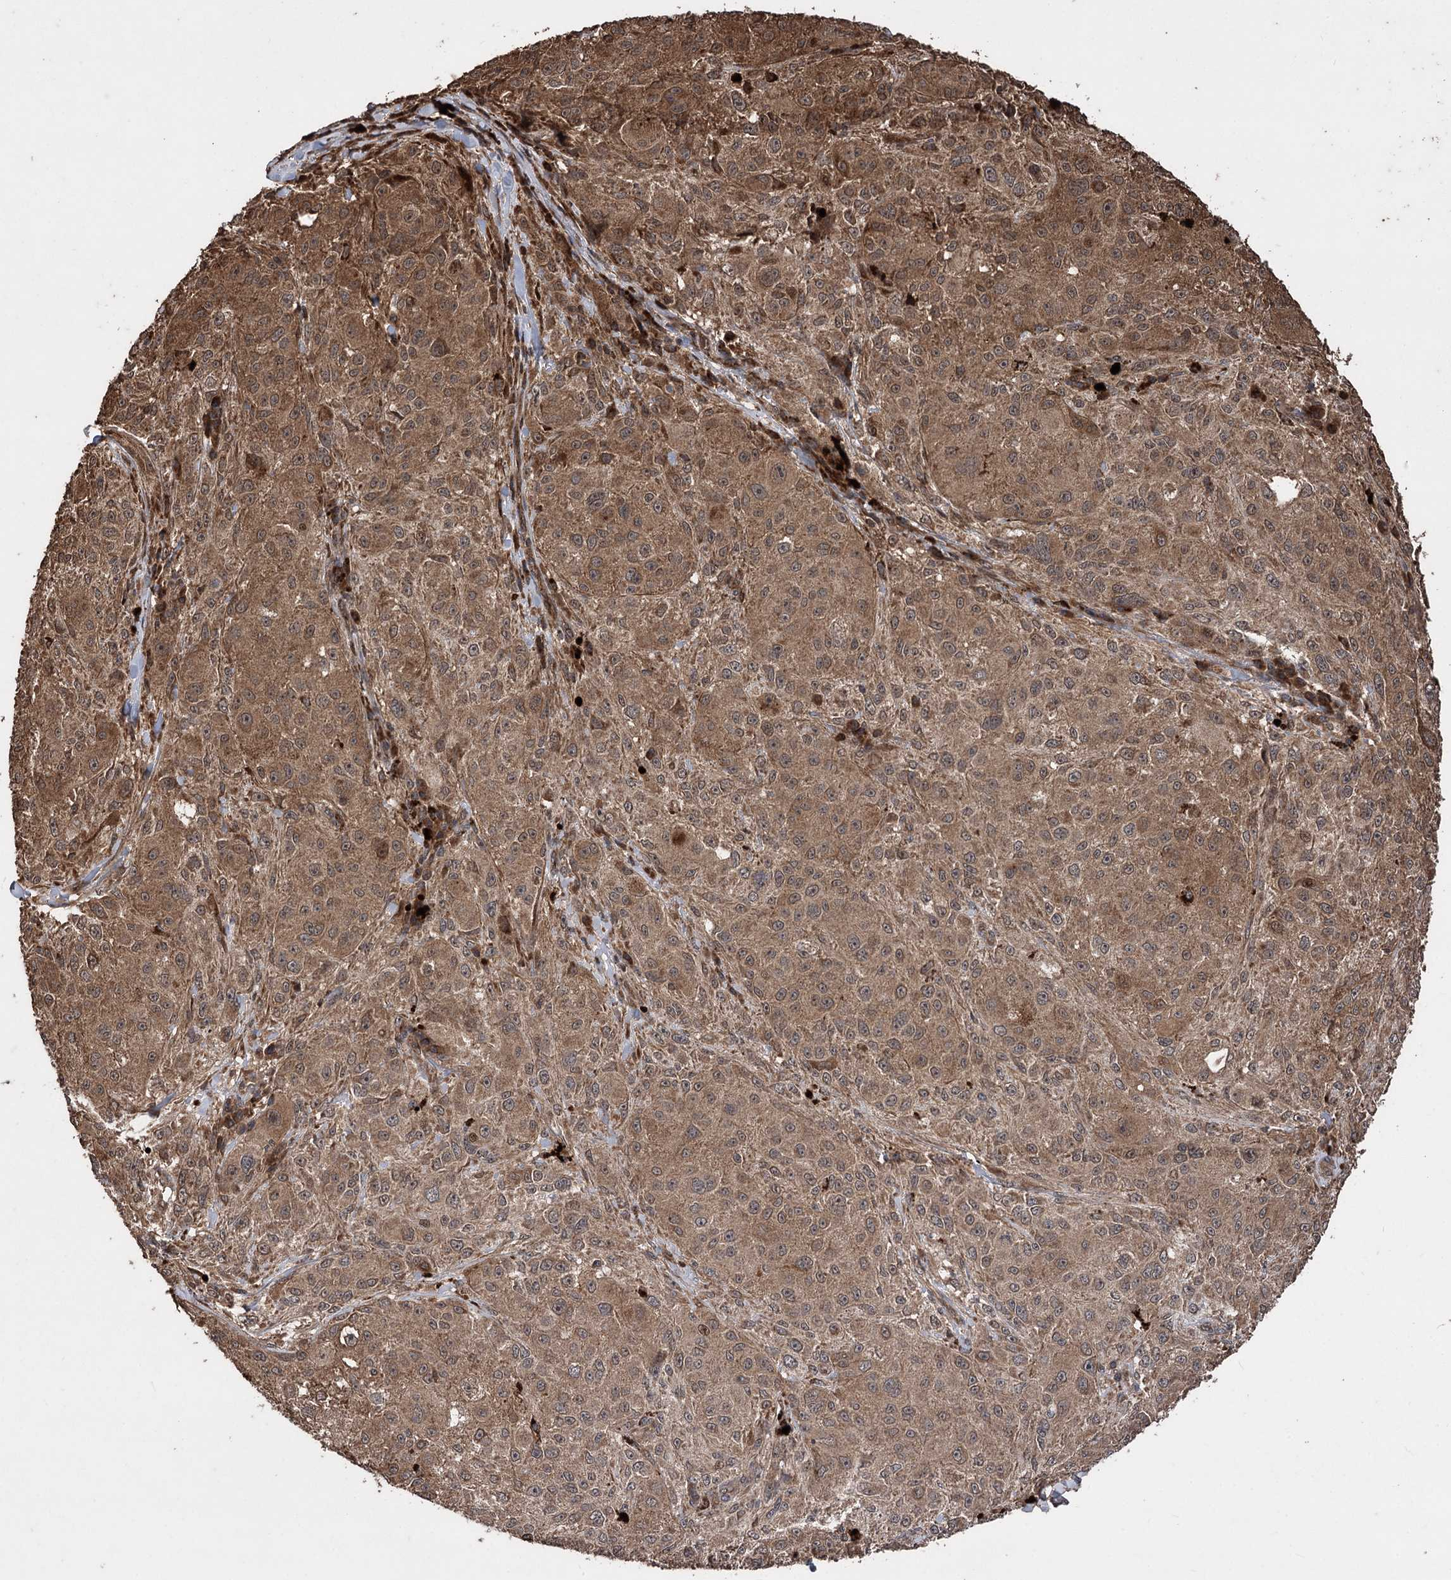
{"staining": {"intensity": "moderate", "quantity": ">75%", "location": "cytoplasmic/membranous"}, "tissue": "melanoma", "cell_type": "Tumor cells", "image_type": "cancer", "snomed": [{"axis": "morphology", "description": "Necrosis, NOS"}, {"axis": "morphology", "description": "Malignant melanoma, NOS"}, {"axis": "topography", "description": "Skin"}], "caption": "Human melanoma stained with a protein marker shows moderate staining in tumor cells.", "gene": "RASSF3", "patient": {"sex": "female", "age": 87}}